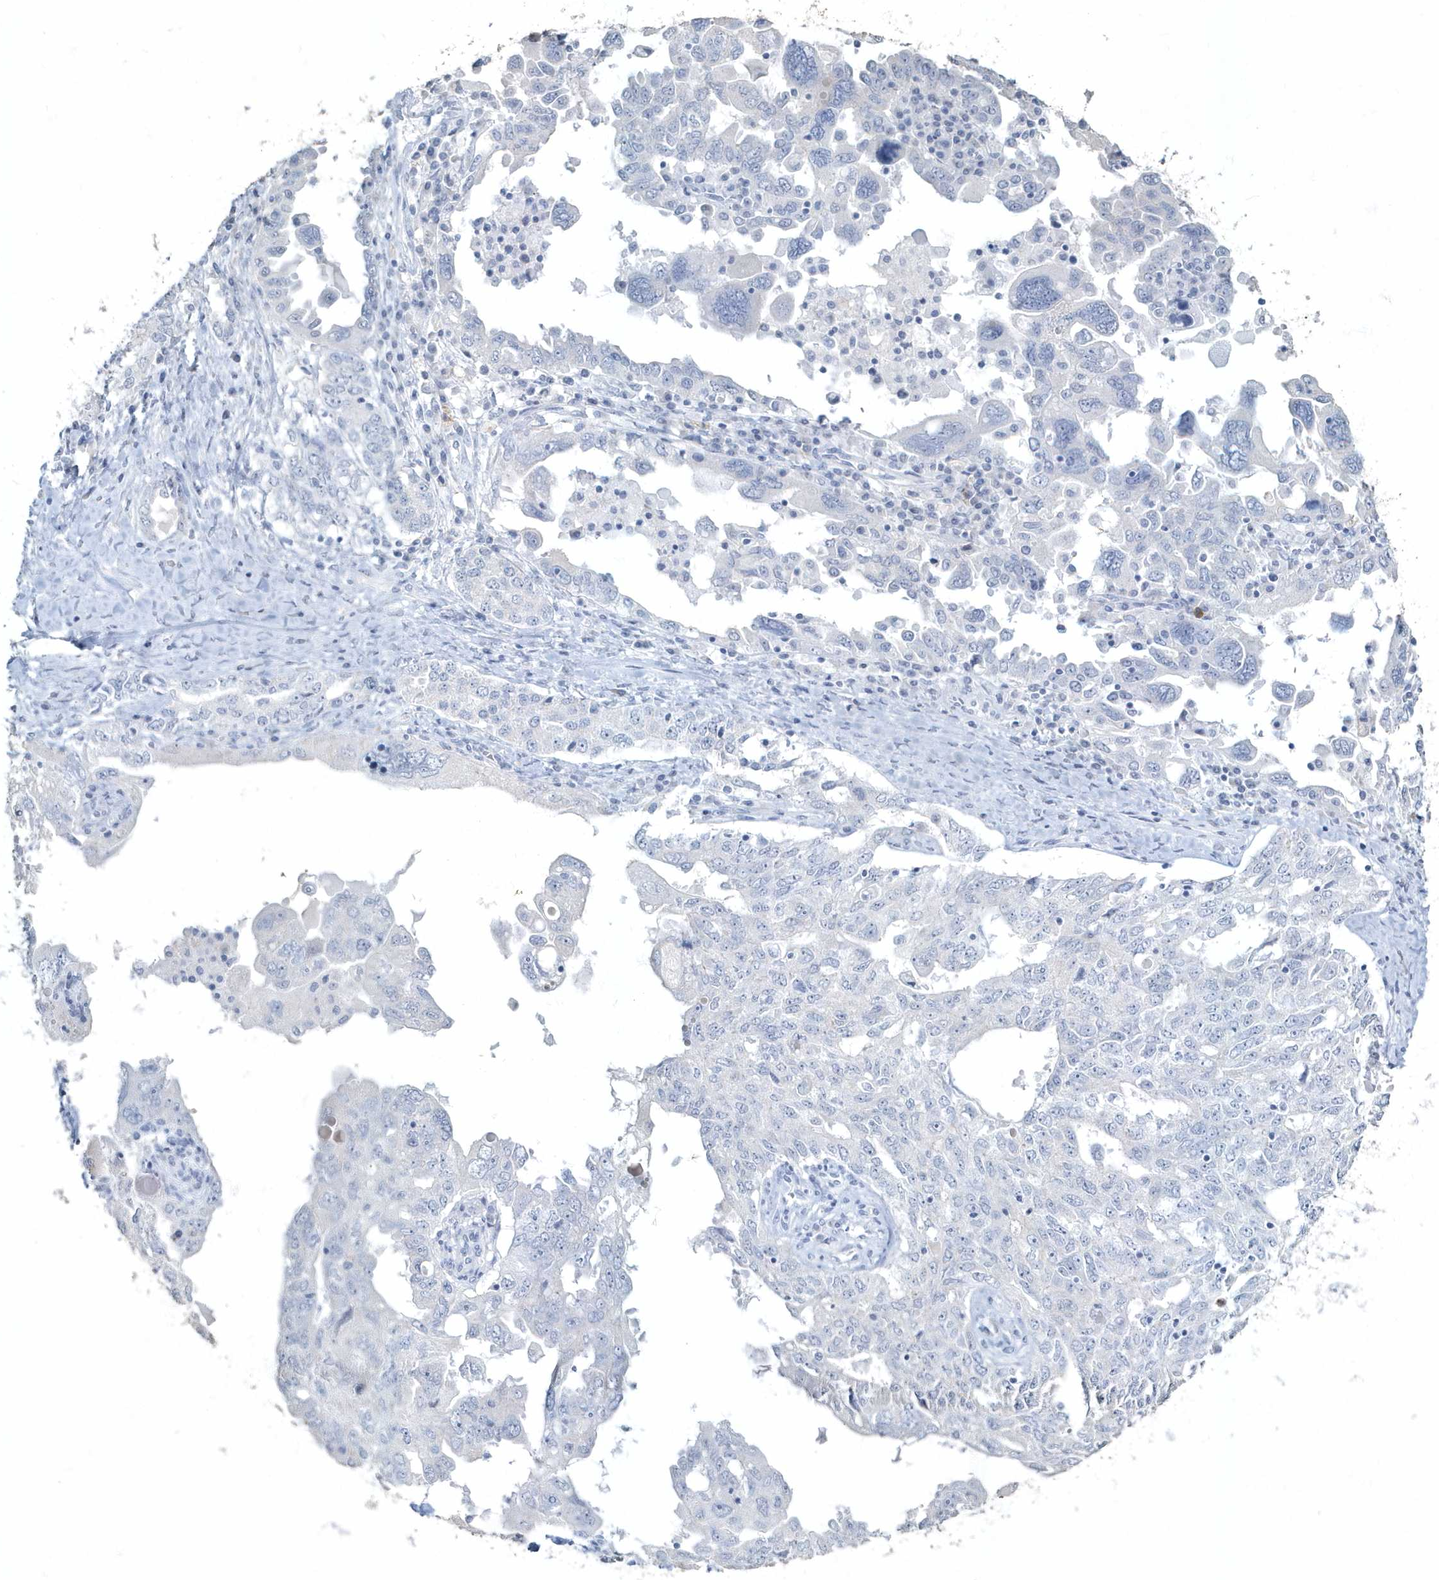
{"staining": {"intensity": "negative", "quantity": "none", "location": "none"}, "tissue": "ovarian cancer", "cell_type": "Tumor cells", "image_type": "cancer", "snomed": [{"axis": "morphology", "description": "Carcinoma, endometroid"}, {"axis": "topography", "description": "Ovary"}], "caption": "A photomicrograph of ovarian cancer stained for a protein demonstrates no brown staining in tumor cells.", "gene": "MYOT", "patient": {"sex": "female", "age": 62}}